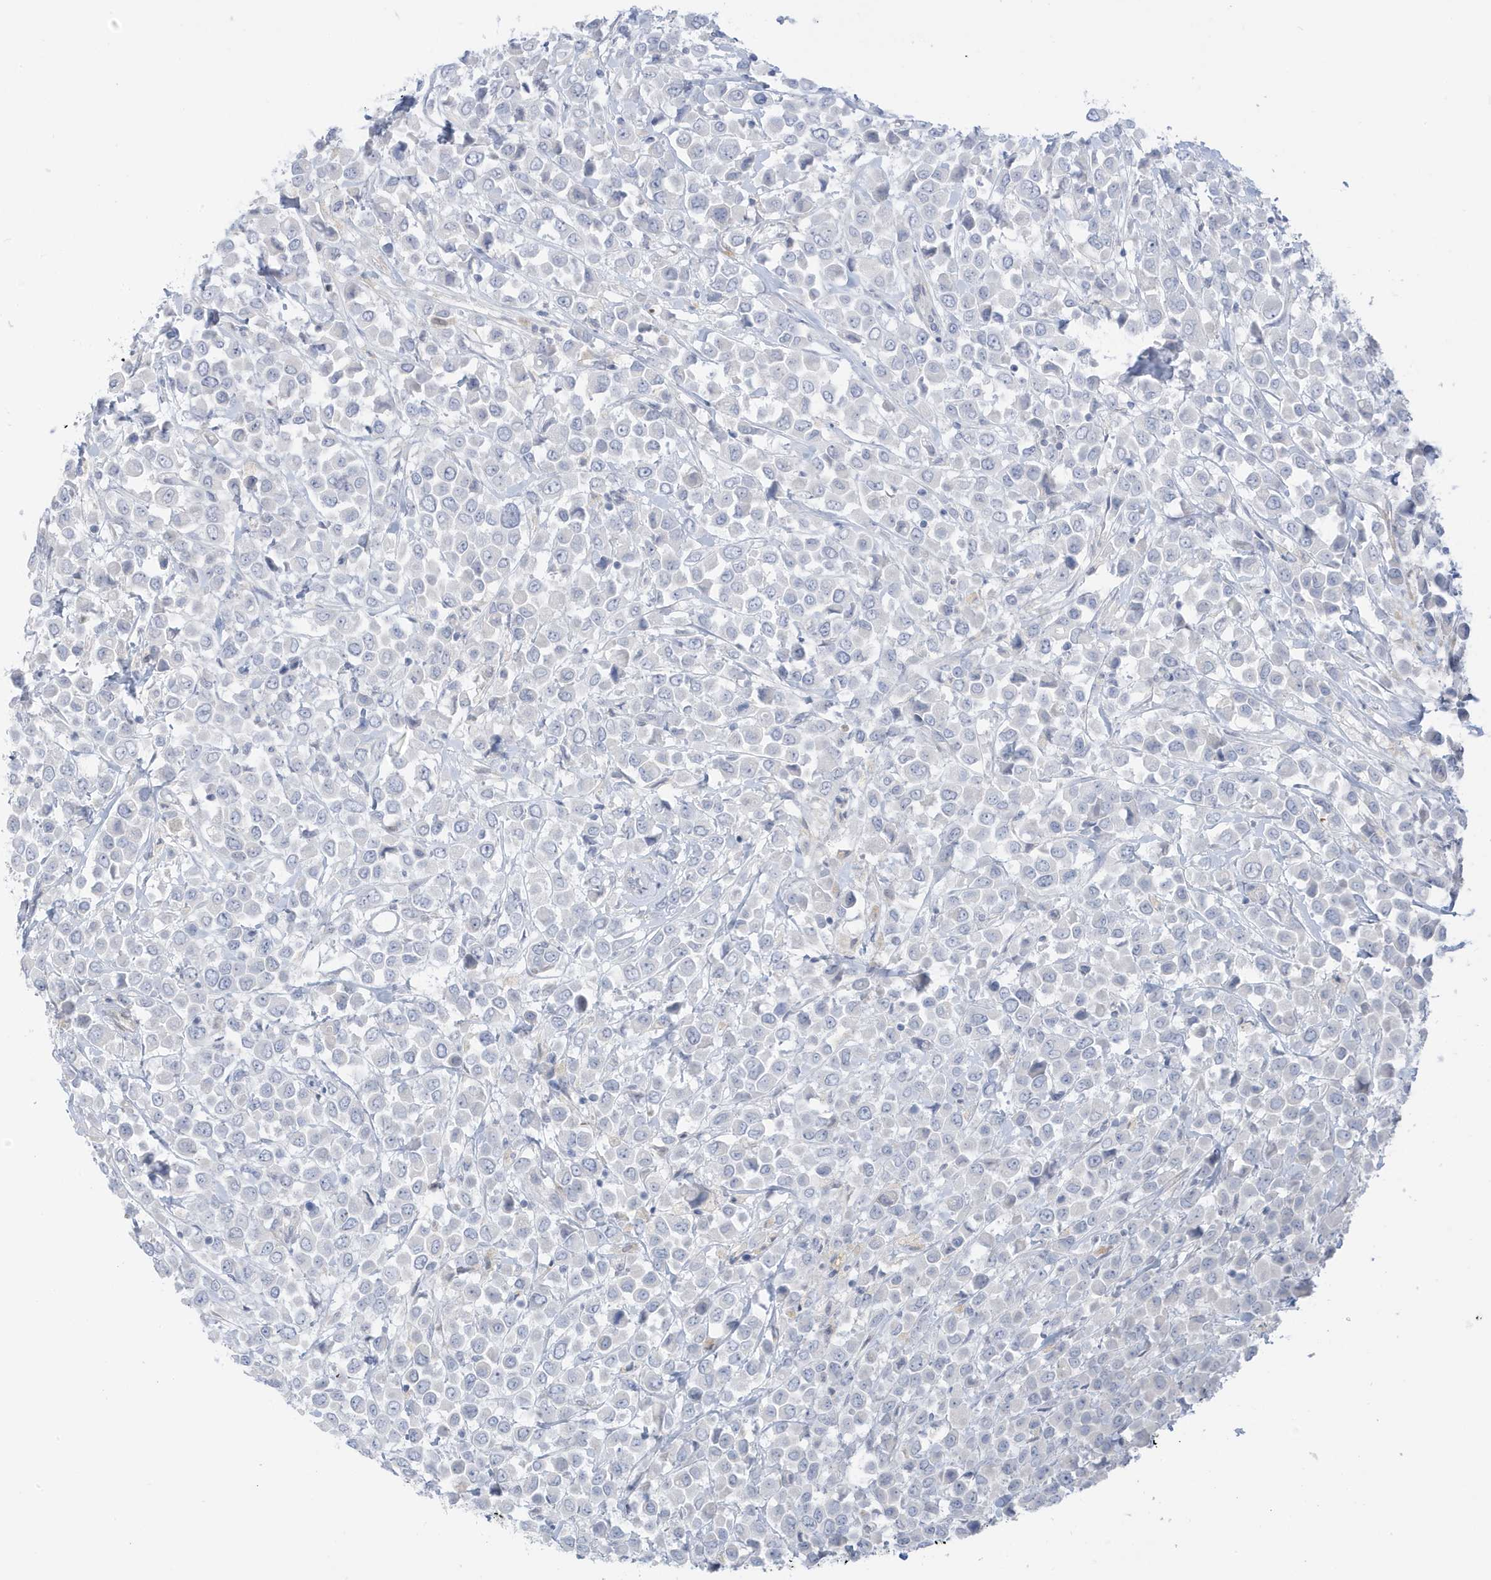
{"staining": {"intensity": "negative", "quantity": "none", "location": "none"}, "tissue": "breast cancer", "cell_type": "Tumor cells", "image_type": "cancer", "snomed": [{"axis": "morphology", "description": "Duct carcinoma"}, {"axis": "topography", "description": "Breast"}], "caption": "Immunohistochemistry (IHC) of breast cancer (intraductal carcinoma) reveals no staining in tumor cells.", "gene": "PERM1", "patient": {"sex": "female", "age": 61}}